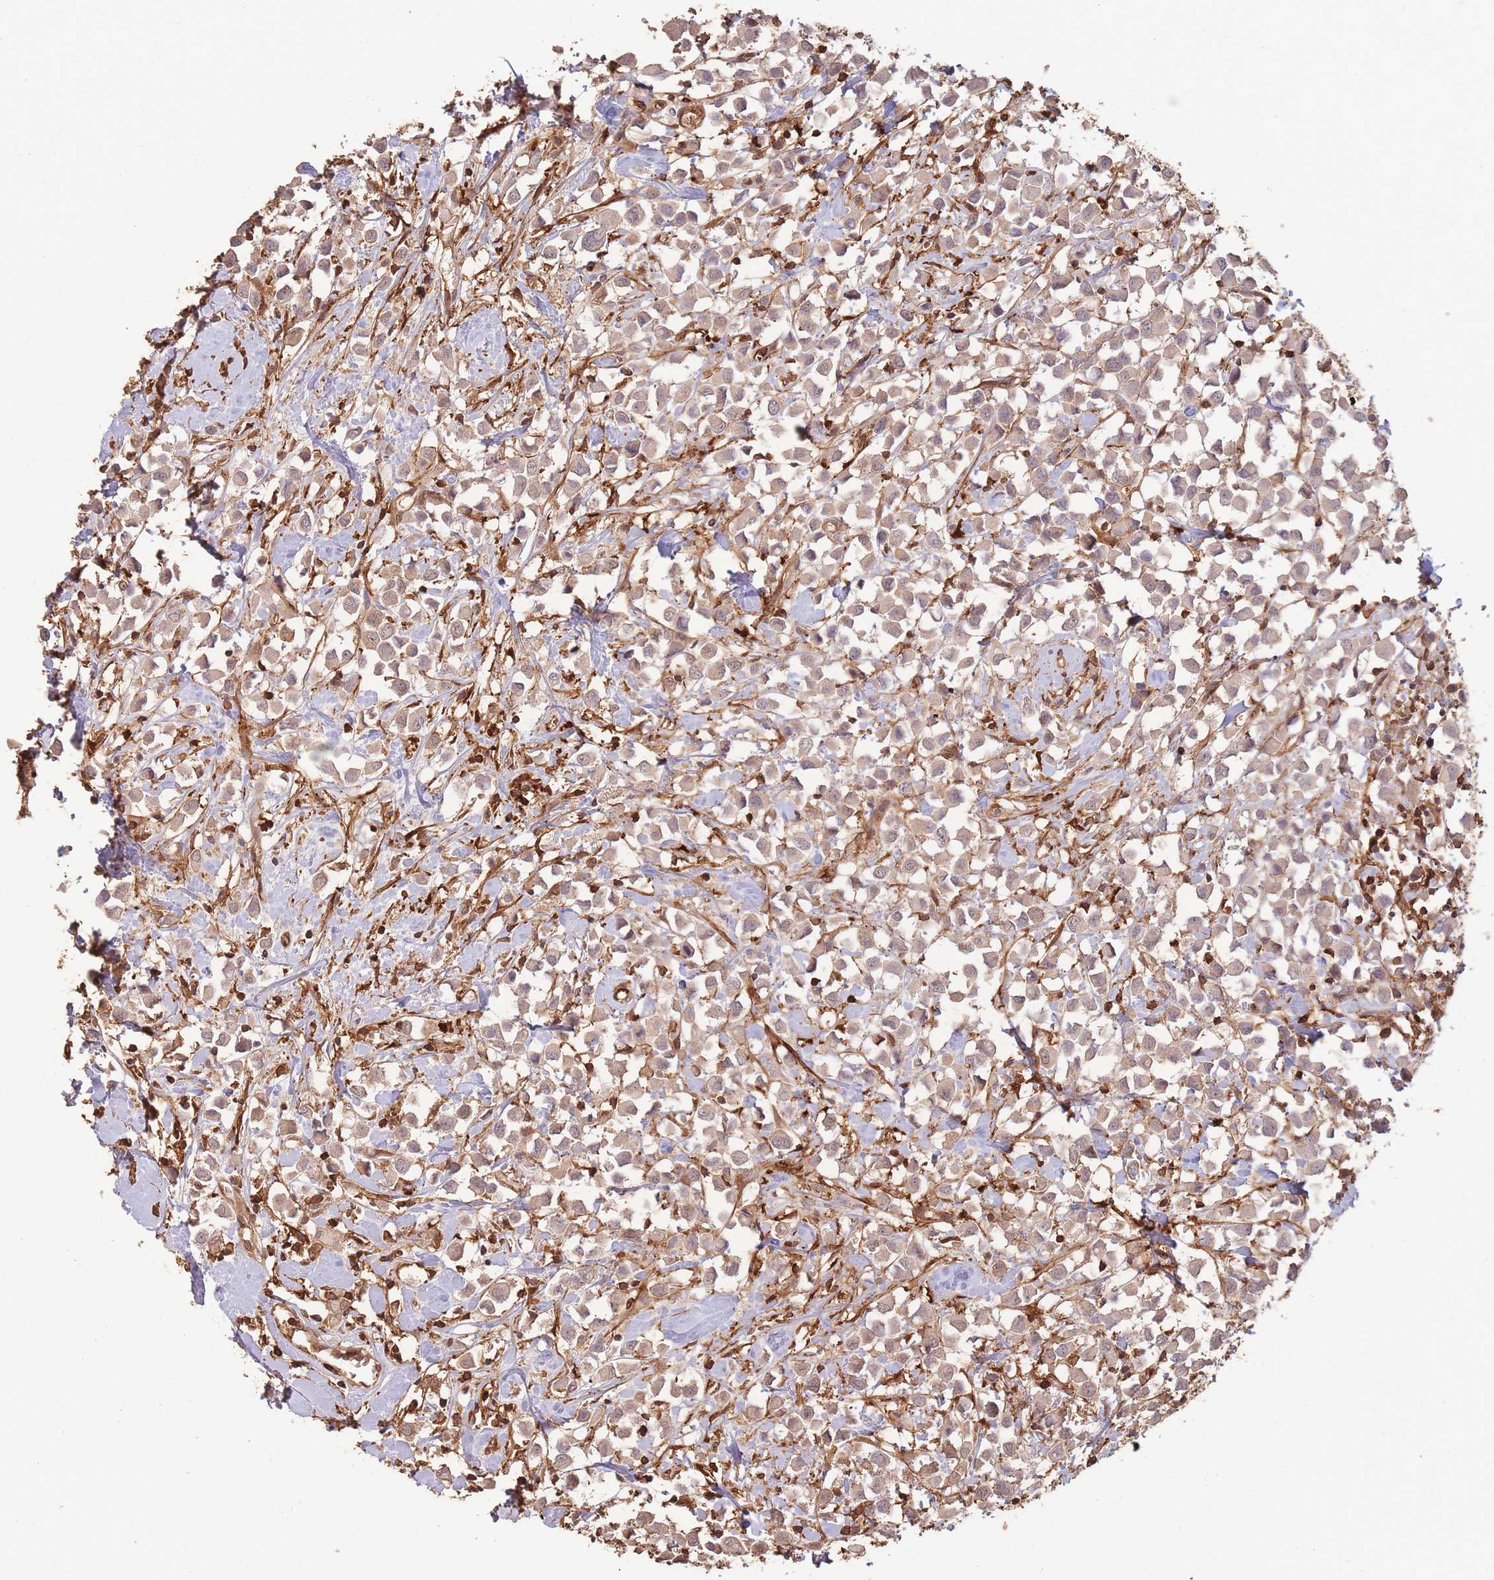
{"staining": {"intensity": "moderate", "quantity": ">75%", "location": "cytoplasmic/membranous"}, "tissue": "breast cancer", "cell_type": "Tumor cells", "image_type": "cancer", "snomed": [{"axis": "morphology", "description": "Duct carcinoma"}, {"axis": "topography", "description": "Breast"}], "caption": "Breast cancer (intraductal carcinoma) tissue displays moderate cytoplasmic/membranous staining in approximately >75% of tumor cells", "gene": "PLS3", "patient": {"sex": "female", "age": 61}}